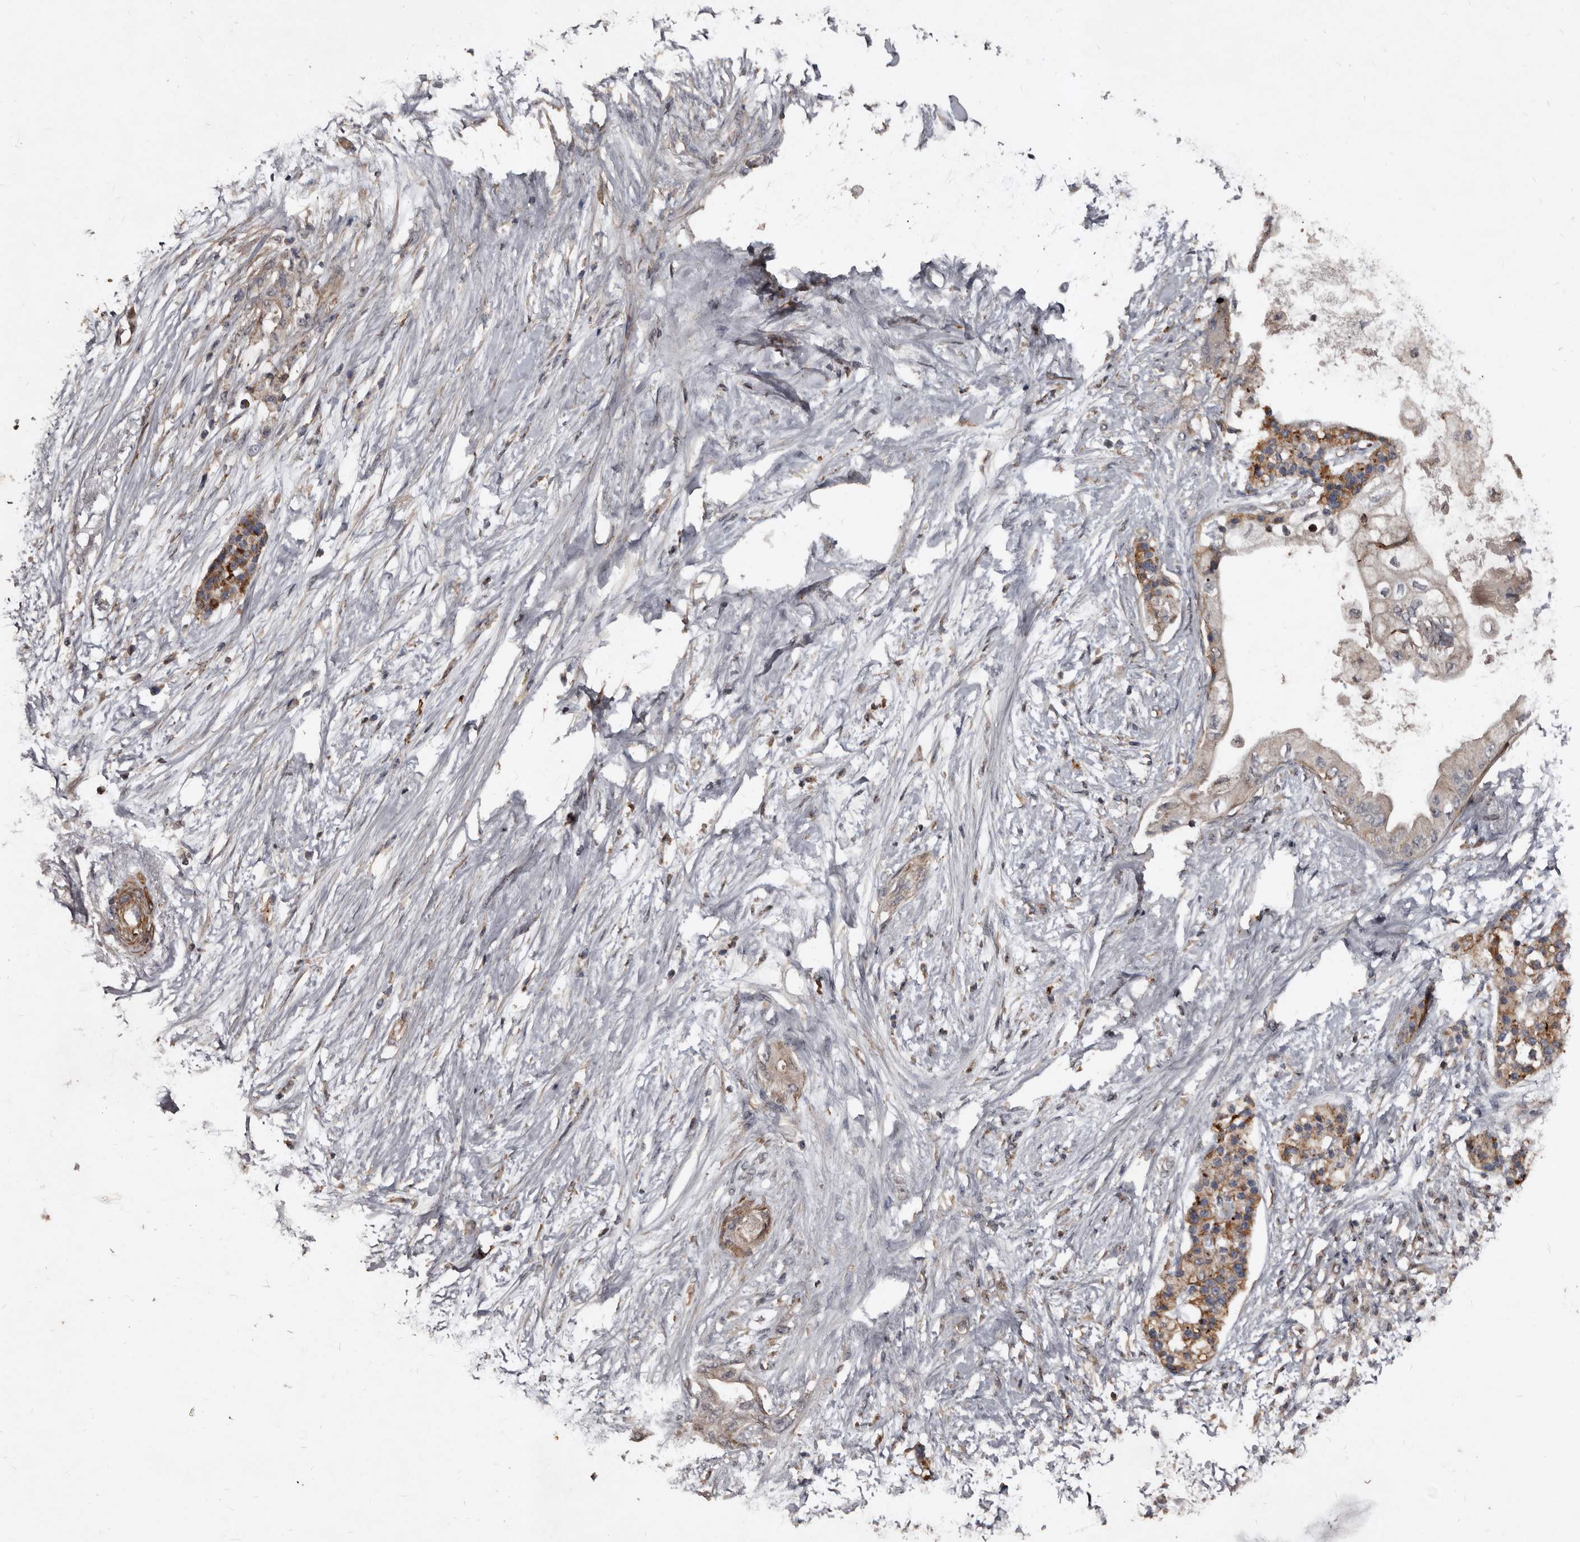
{"staining": {"intensity": "weak", "quantity": "25%-75%", "location": "cytoplasmic/membranous"}, "tissue": "pancreatic cancer", "cell_type": "Tumor cells", "image_type": "cancer", "snomed": [{"axis": "morphology", "description": "Normal tissue, NOS"}, {"axis": "morphology", "description": "Adenocarcinoma, NOS"}, {"axis": "topography", "description": "Pancreas"}, {"axis": "topography", "description": "Duodenum"}], "caption": "A histopathology image of pancreatic cancer stained for a protein demonstrates weak cytoplasmic/membranous brown staining in tumor cells. (DAB (3,3'-diaminobenzidine) IHC, brown staining for protein, blue staining for nuclei).", "gene": "GREB1", "patient": {"sex": "female", "age": 60}}